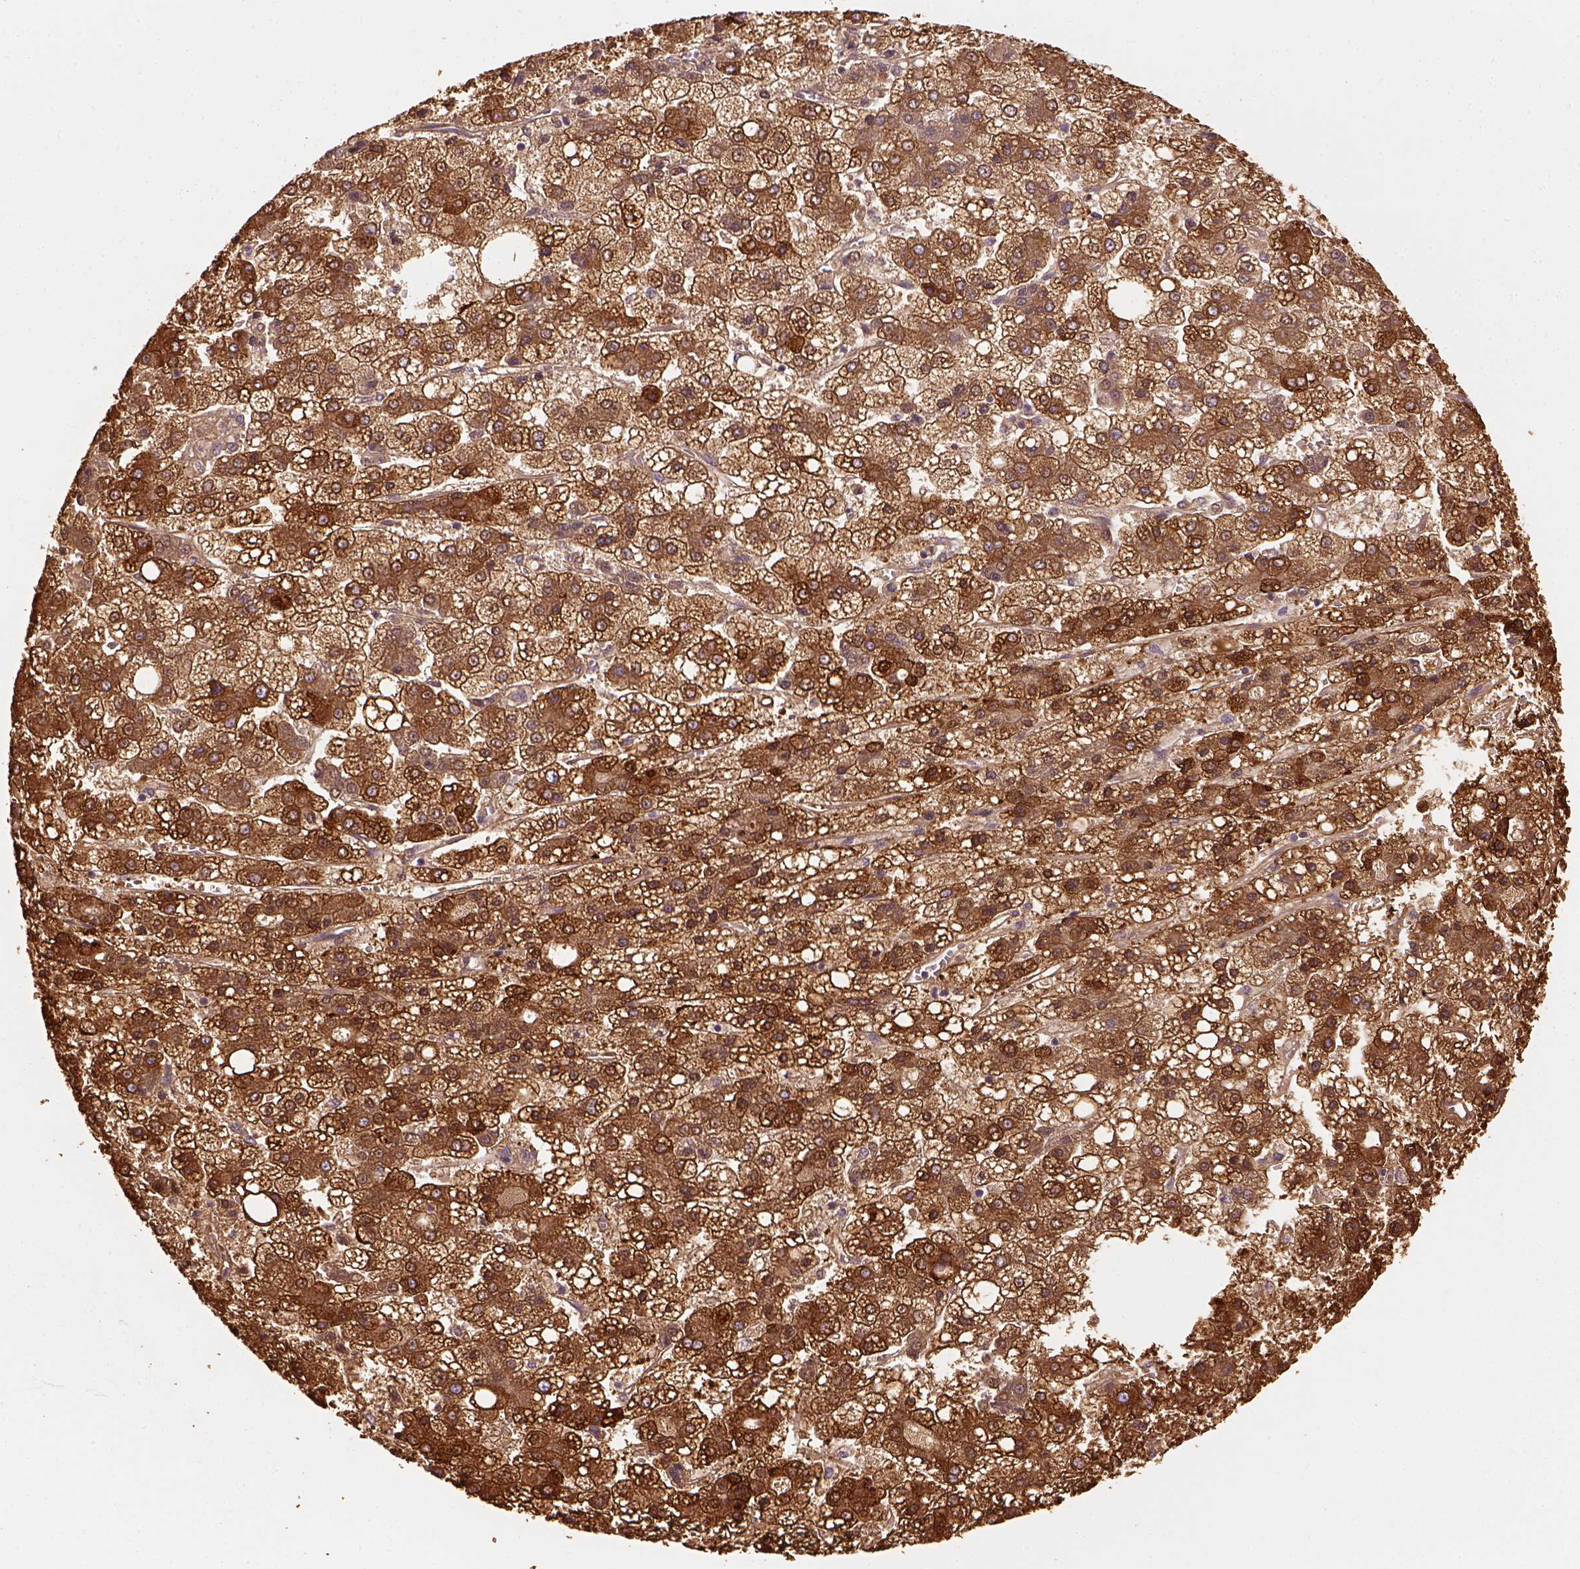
{"staining": {"intensity": "strong", "quantity": ">75%", "location": "cytoplasmic/membranous"}, "tissue": "liver cancer", "cell_type": "Tumor cells", "image_type": "cancer", "snomed": [{"axis": "morphology", "description": "Carcinoma, Hepatocellular, NOS"}, {"axis": "topography", "description": "Liver"}], "caption": "Brown immunohistochemical staining in liver cancer (hepatocellular carcinoma) displays strong cytoplasmic/membranous expression in approximately >75% of tumor cells. (IHC, brightfield microscopy, high magnification).", "gene": "CES2", "patient": {"sex": "male", "age": 73}}